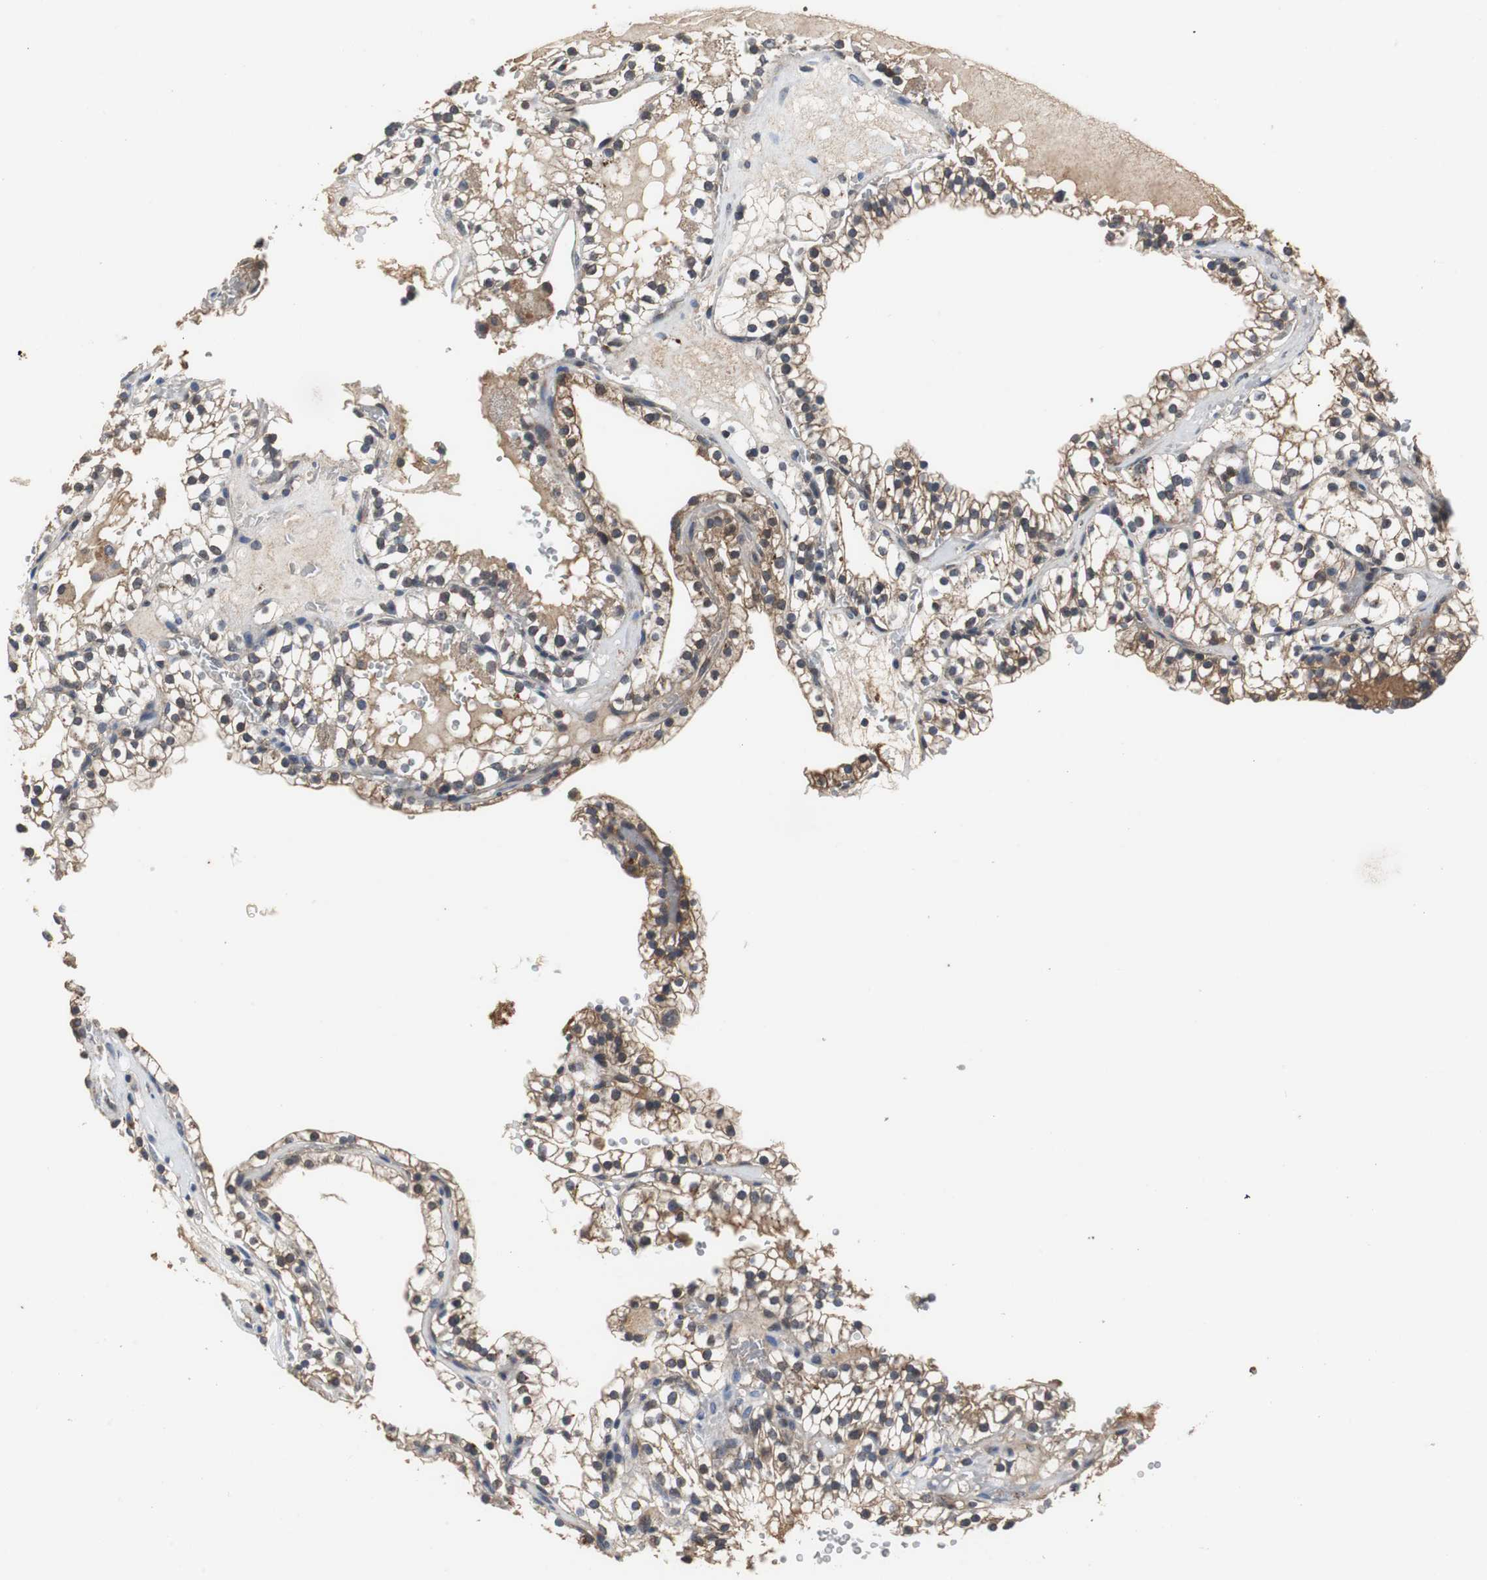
{"staining": {"intensity": "moderate", "quantity": "25%-75%", "location": "cytoplasmic/membranous"}, "tissue": "renal cancer", "cell_type": "Tumor cells", "image_type": "cancer", "snomed": [{"axis": "morphology", "description": "Neoplasm, malignant, NOS"}, {"axis": "topography", "description": "Kidney"}], "caption": "A histopathology image showing moderate cytoplasmic/membranous expression in about 25%-75% of tumor cells in malignant neoplasm (renal), as visualized by brown immunohistochemical staining.", "gene": "VBP1", "patient": {"sex": "male", "age": 28}}